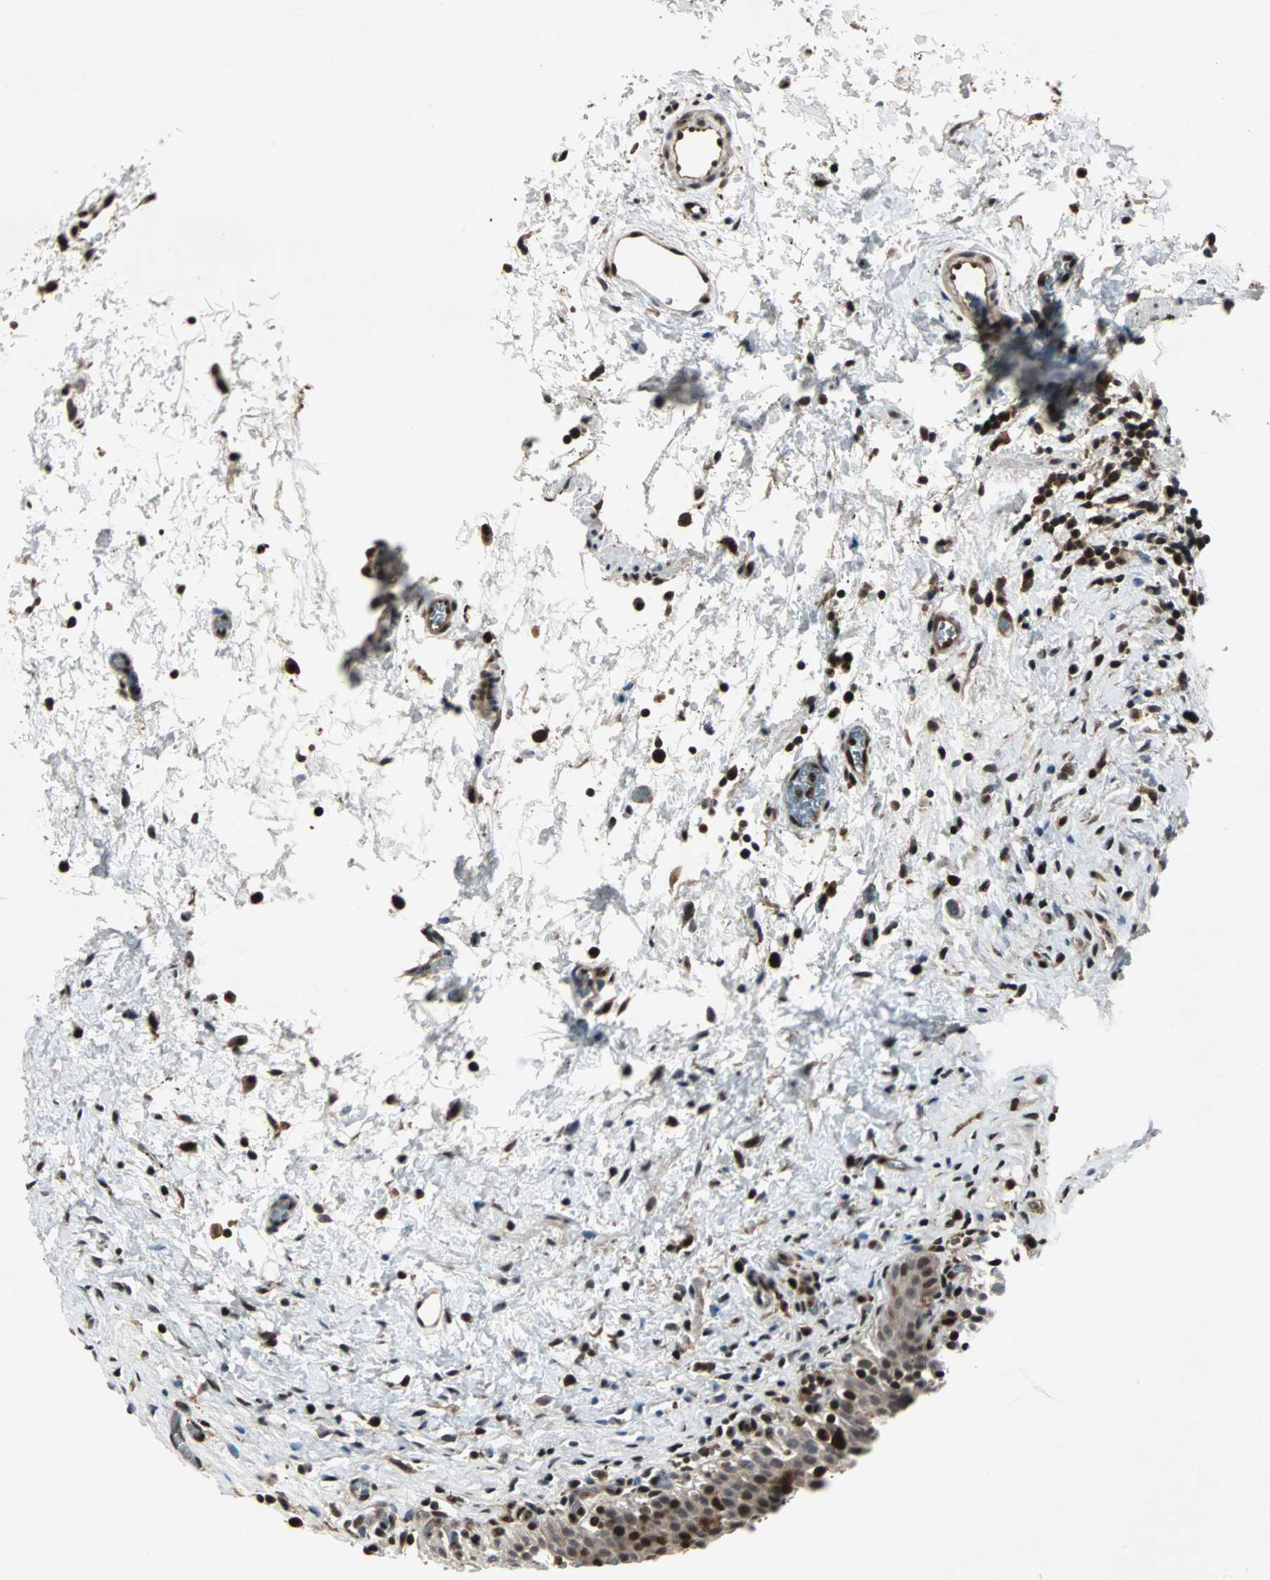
{"staining": {"intensity": "strong", "quantity": "25%-75%", "location": "cytoplasmic/membranous,nuclear"}, "tissue": "urinary bladder", "cell_type": "Urothelial cells", "image_type": "normal", "snomed": [{"axis": "morphology", "description": "Normal tissue, NOS"}, {"axis": "topography", "description": "Urinary bladder"}], "caption": "Urothelial cells demonstrate strong cytoplasmic/membranous,nuclear positivity in about 25%-75% of cells in normal urinary bladder.", "gene": "ACLY", "patient": {"sex": "male", "age": 51}}